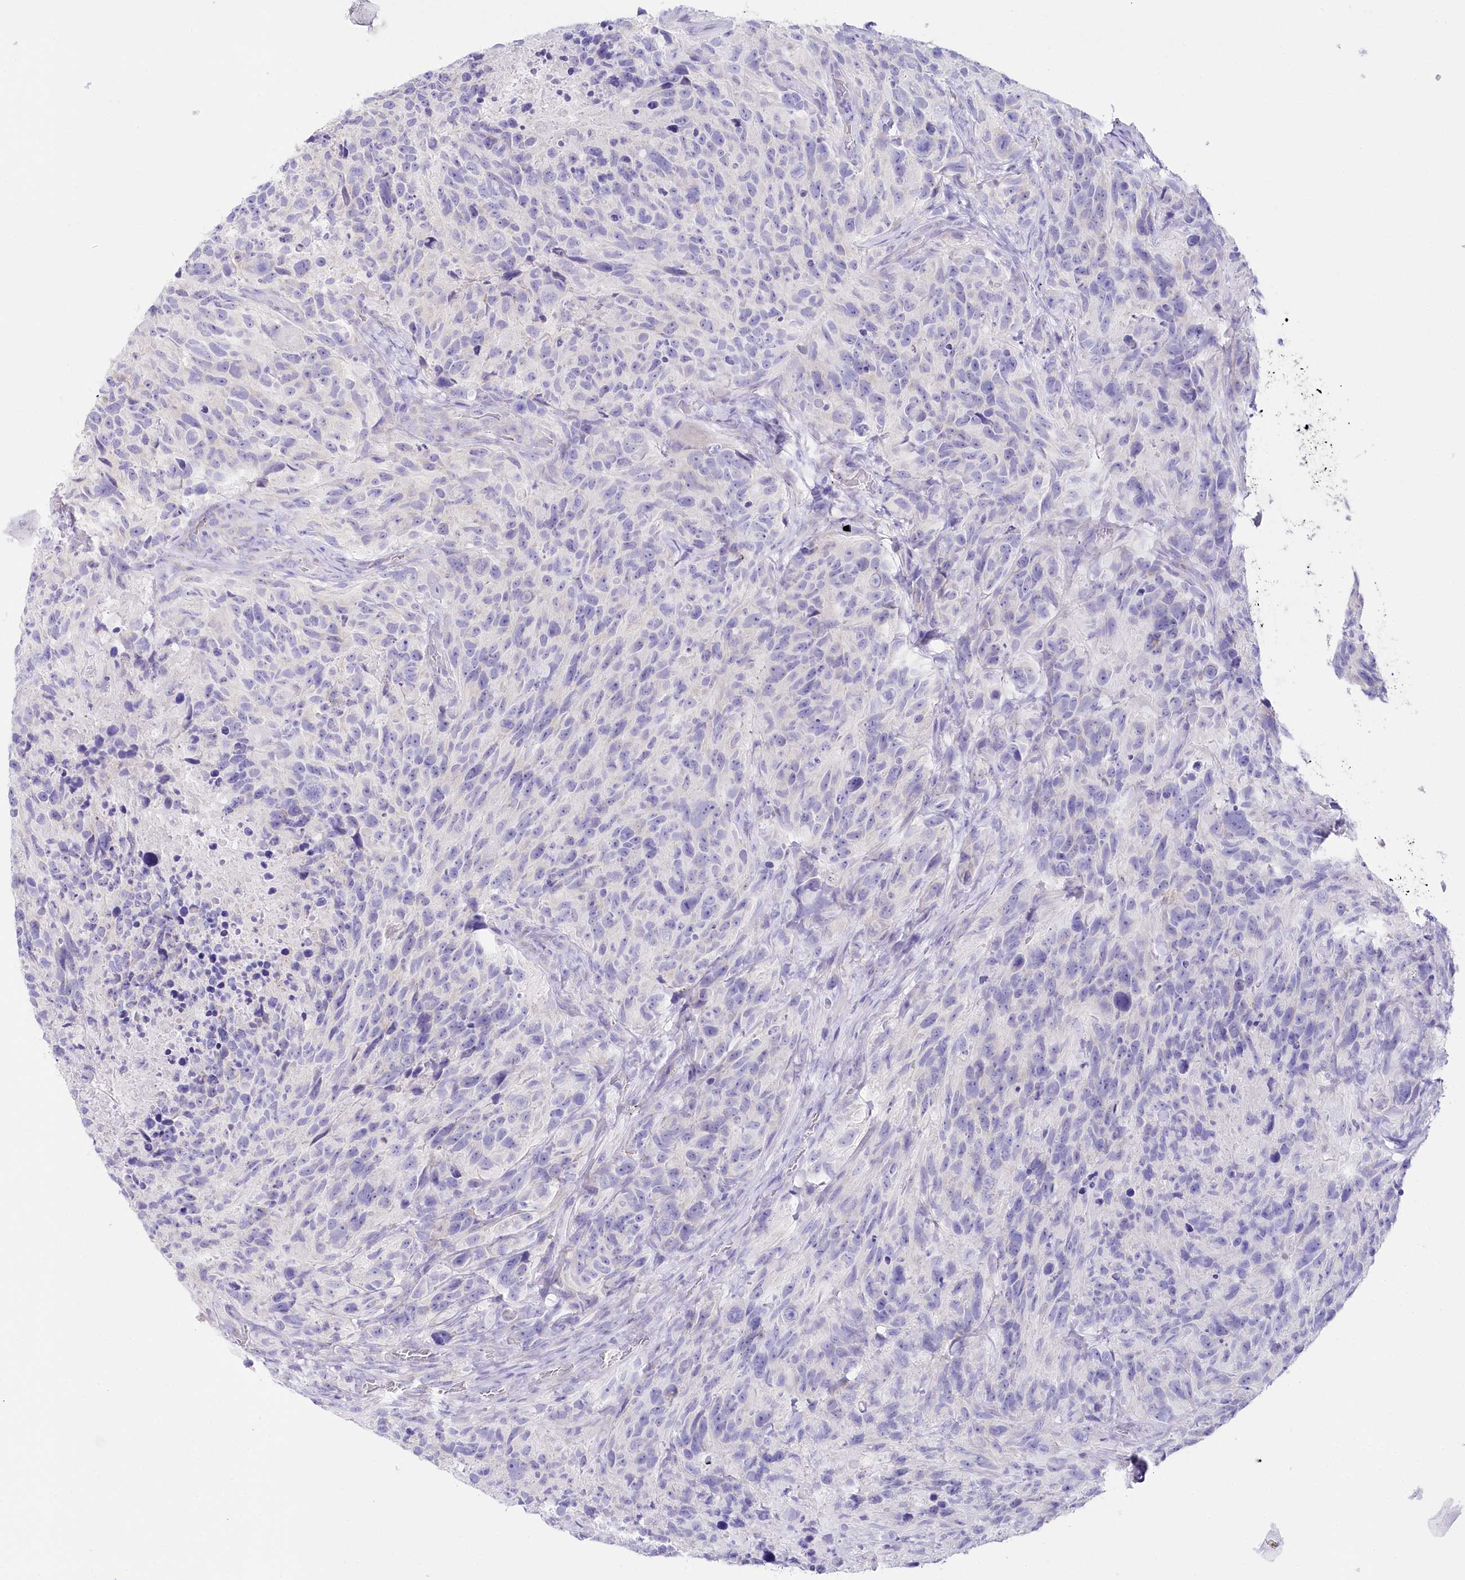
{"staining": {"intensity": "negative", "quantity": "none", "location": "none"}, "tissue": "glioma", "cell_type": "Tumor cells", "image_type": "cancer", "snomed": [{"axis": "morphology", "description": "Glioma, malignant, High grade"}, {"axis": "topography", "description": "Brain"}], "caption": "Micrograph shows no protein staining in tumor cells of malignant glioma (high-grade) tissue.", "gene": "CSN3", "patient": {"sex": "male", "age": 69}}